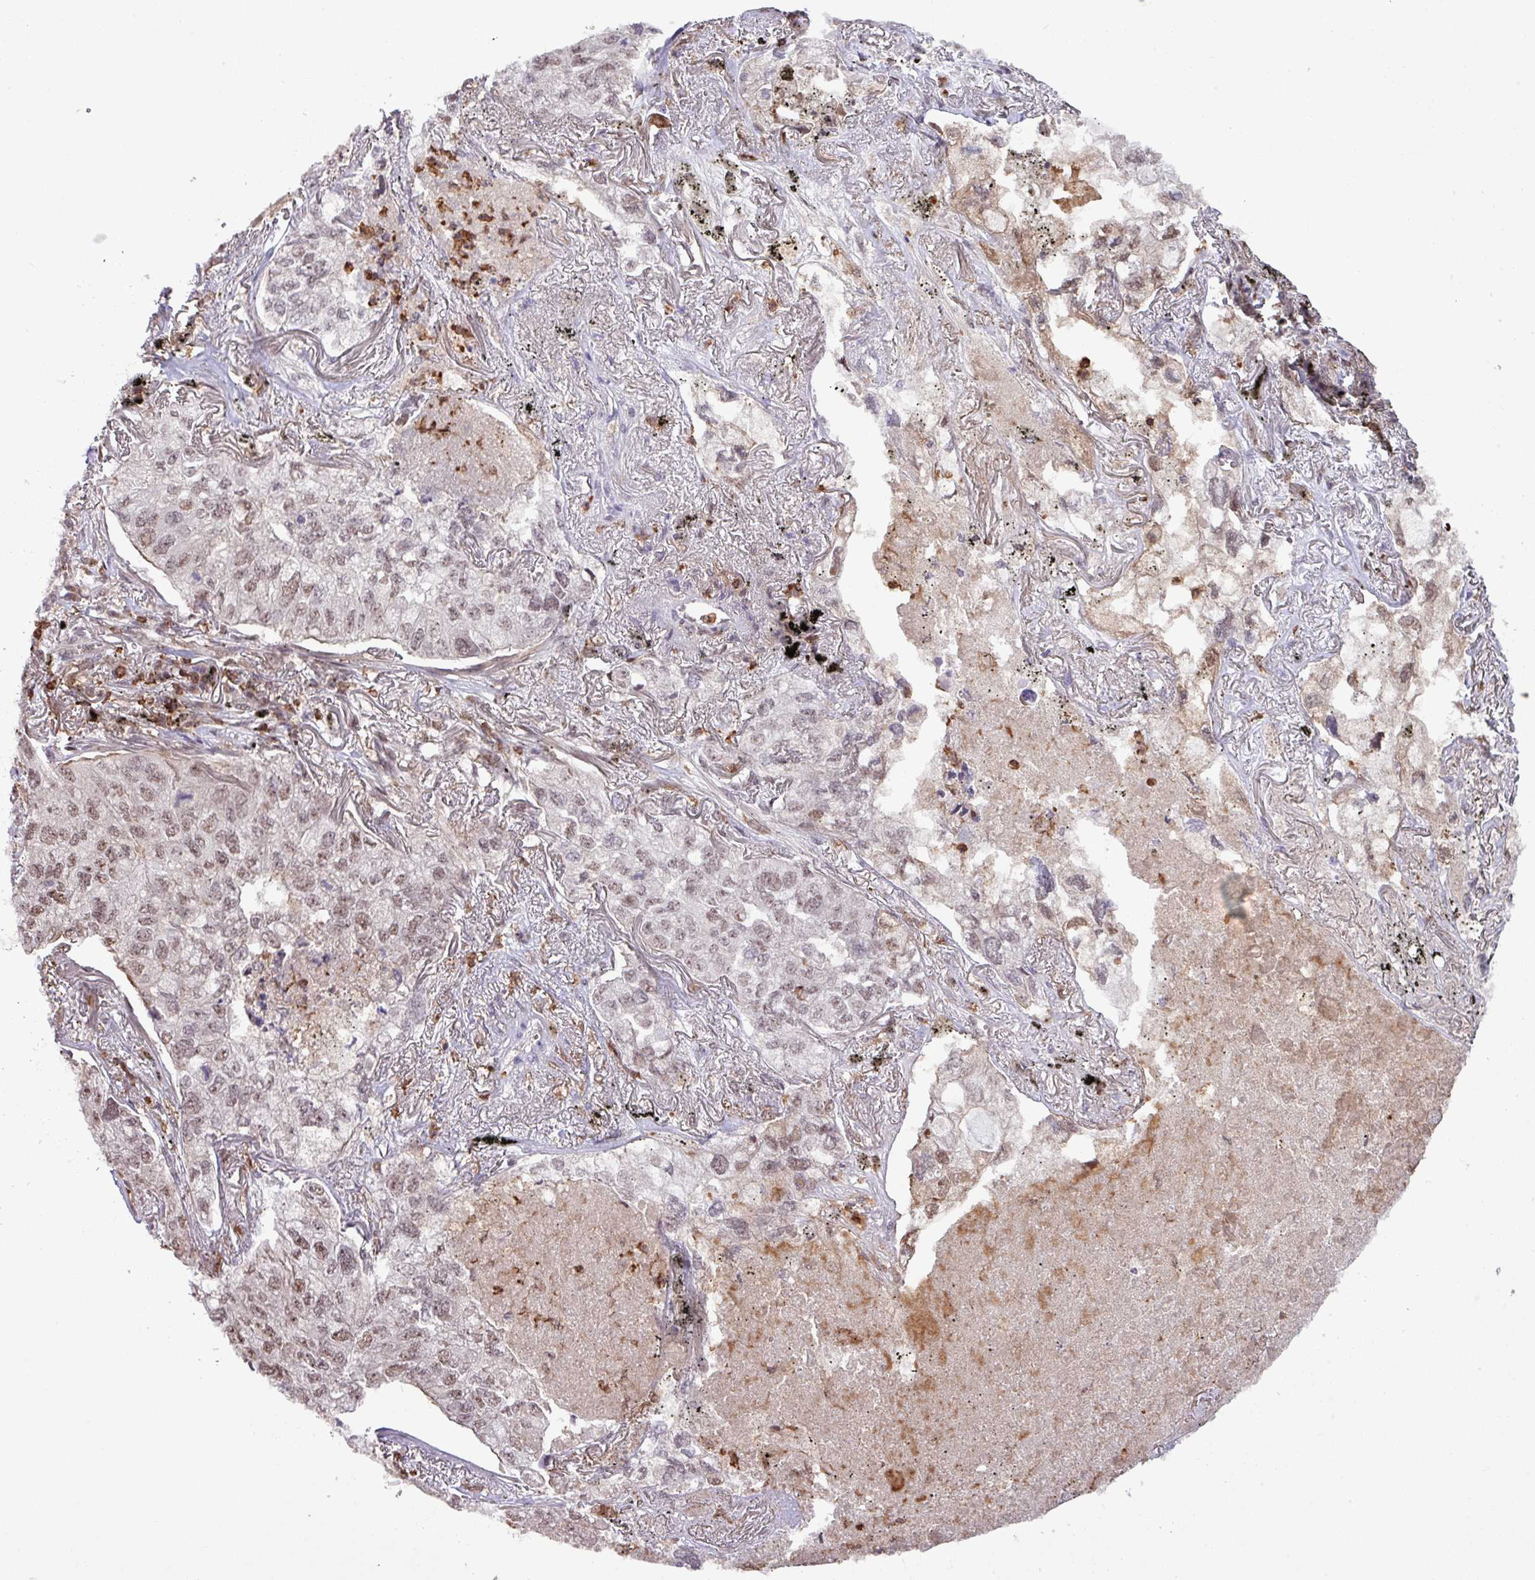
{"staining": {"intensity": "weak", "quantity": "25%-75%", "location": "nuclear"}, "tissue": "lung cancer", "cell_type": "Tumor cells", "image_type": "cancer", "snomed": [{"axis": "morphology", "description": "Adenocarcinoma, NOS"}, {"axis": "topography", "description": "Lung"}], "caption": "This is an image of immunohistochemistry staining of lung cancer (adenocarcinoma), which shows weak expression in the nuclear of tumor cells.", "gene": "GON7", "patient": {"sex": "male", "age": 65}}